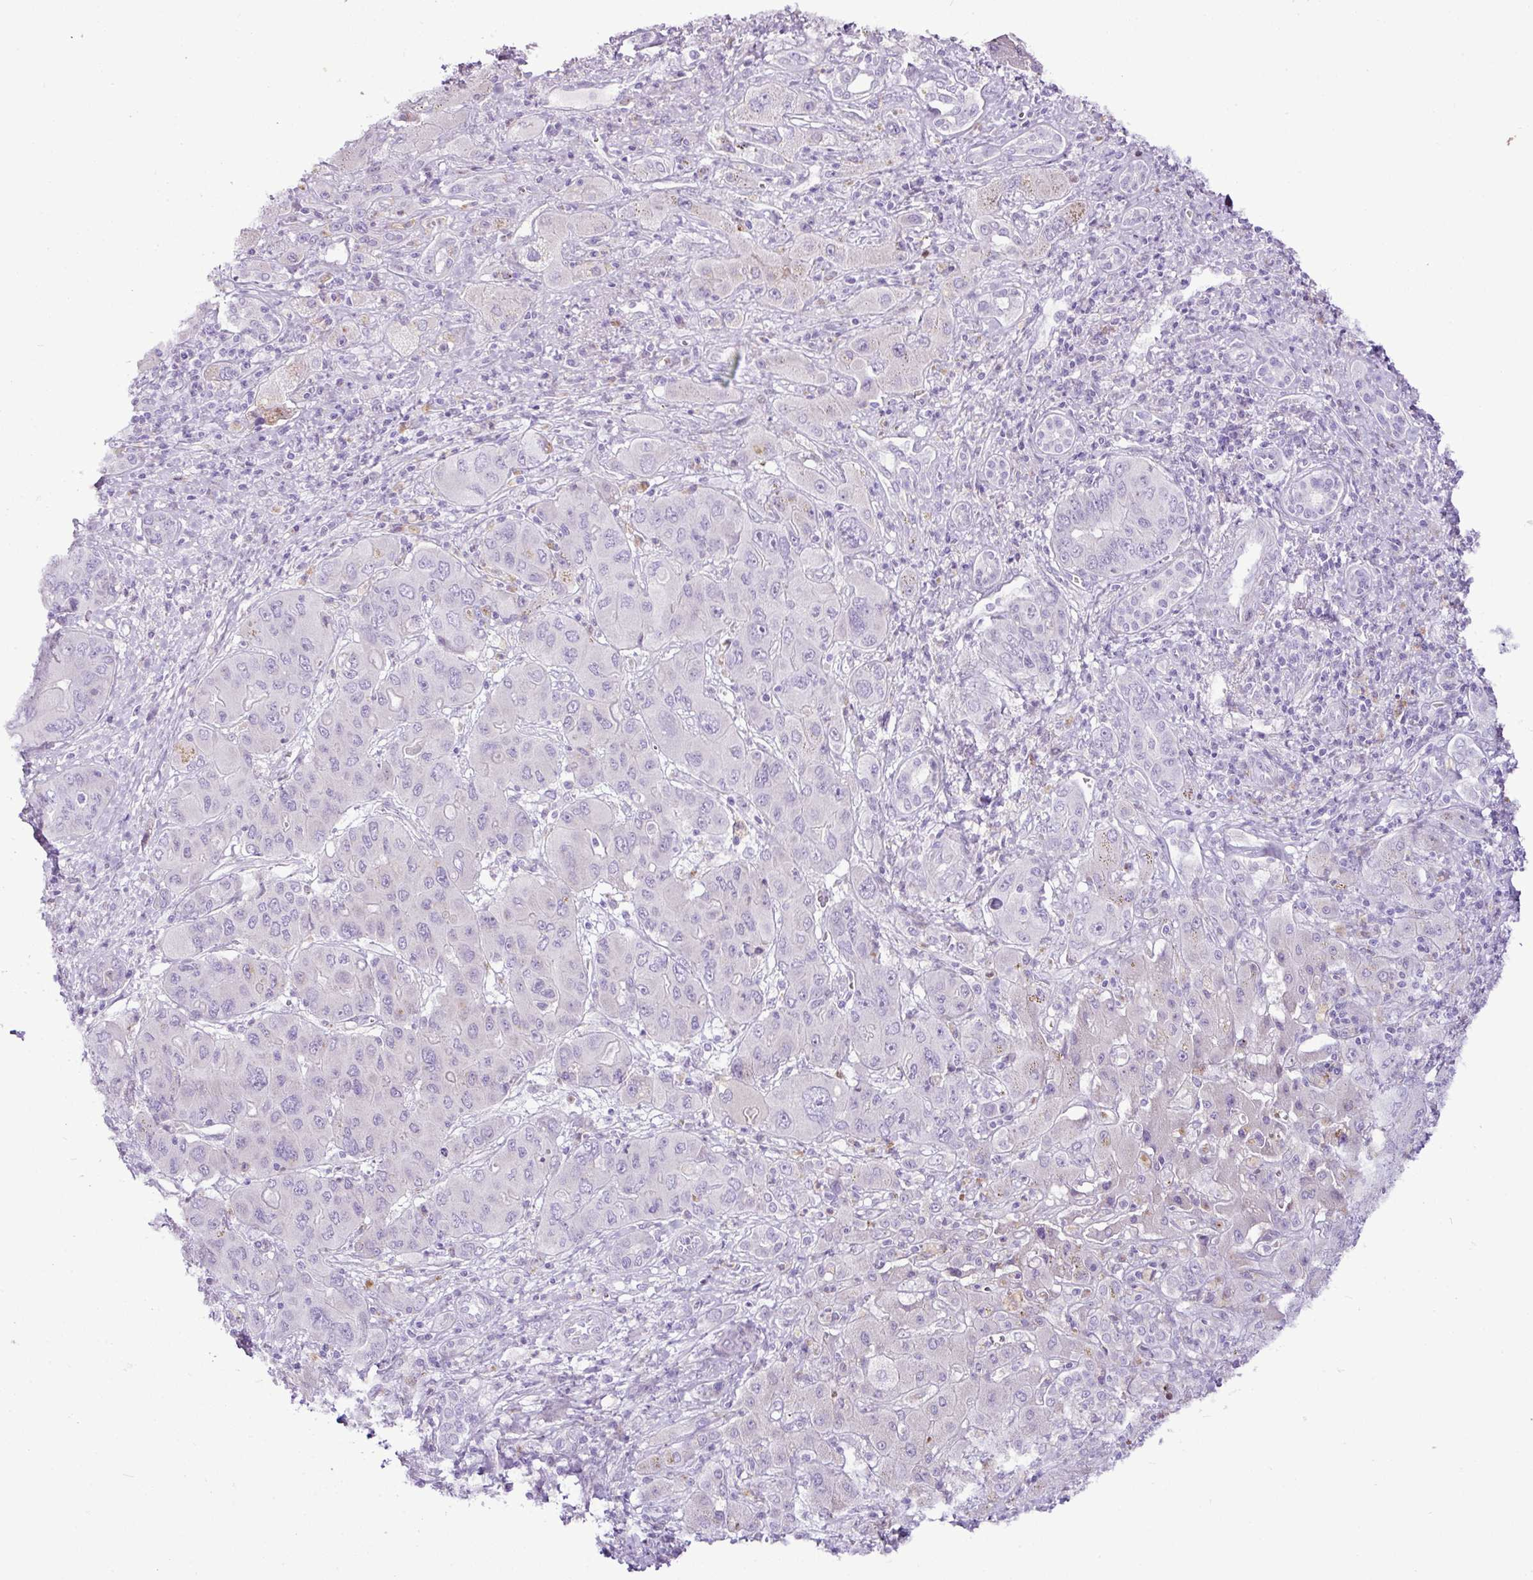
{"staining": {"intensity": "negative", "quantity": "none", "location": "none"}, "tissue": "liver cancer", "cell_type": "Tumor cells", "image_type": "cancer", "snomed": [{"axis": "morphology", "description": "Cholangiocarcinoma"}, {"axis": "topography", "description": "Liver"}], "caption": "Tumor cells show no significant expression in liver cholangiocarcinoma.", "gene": "ESR1", "patient": {"sex": "male", "age": 67}}